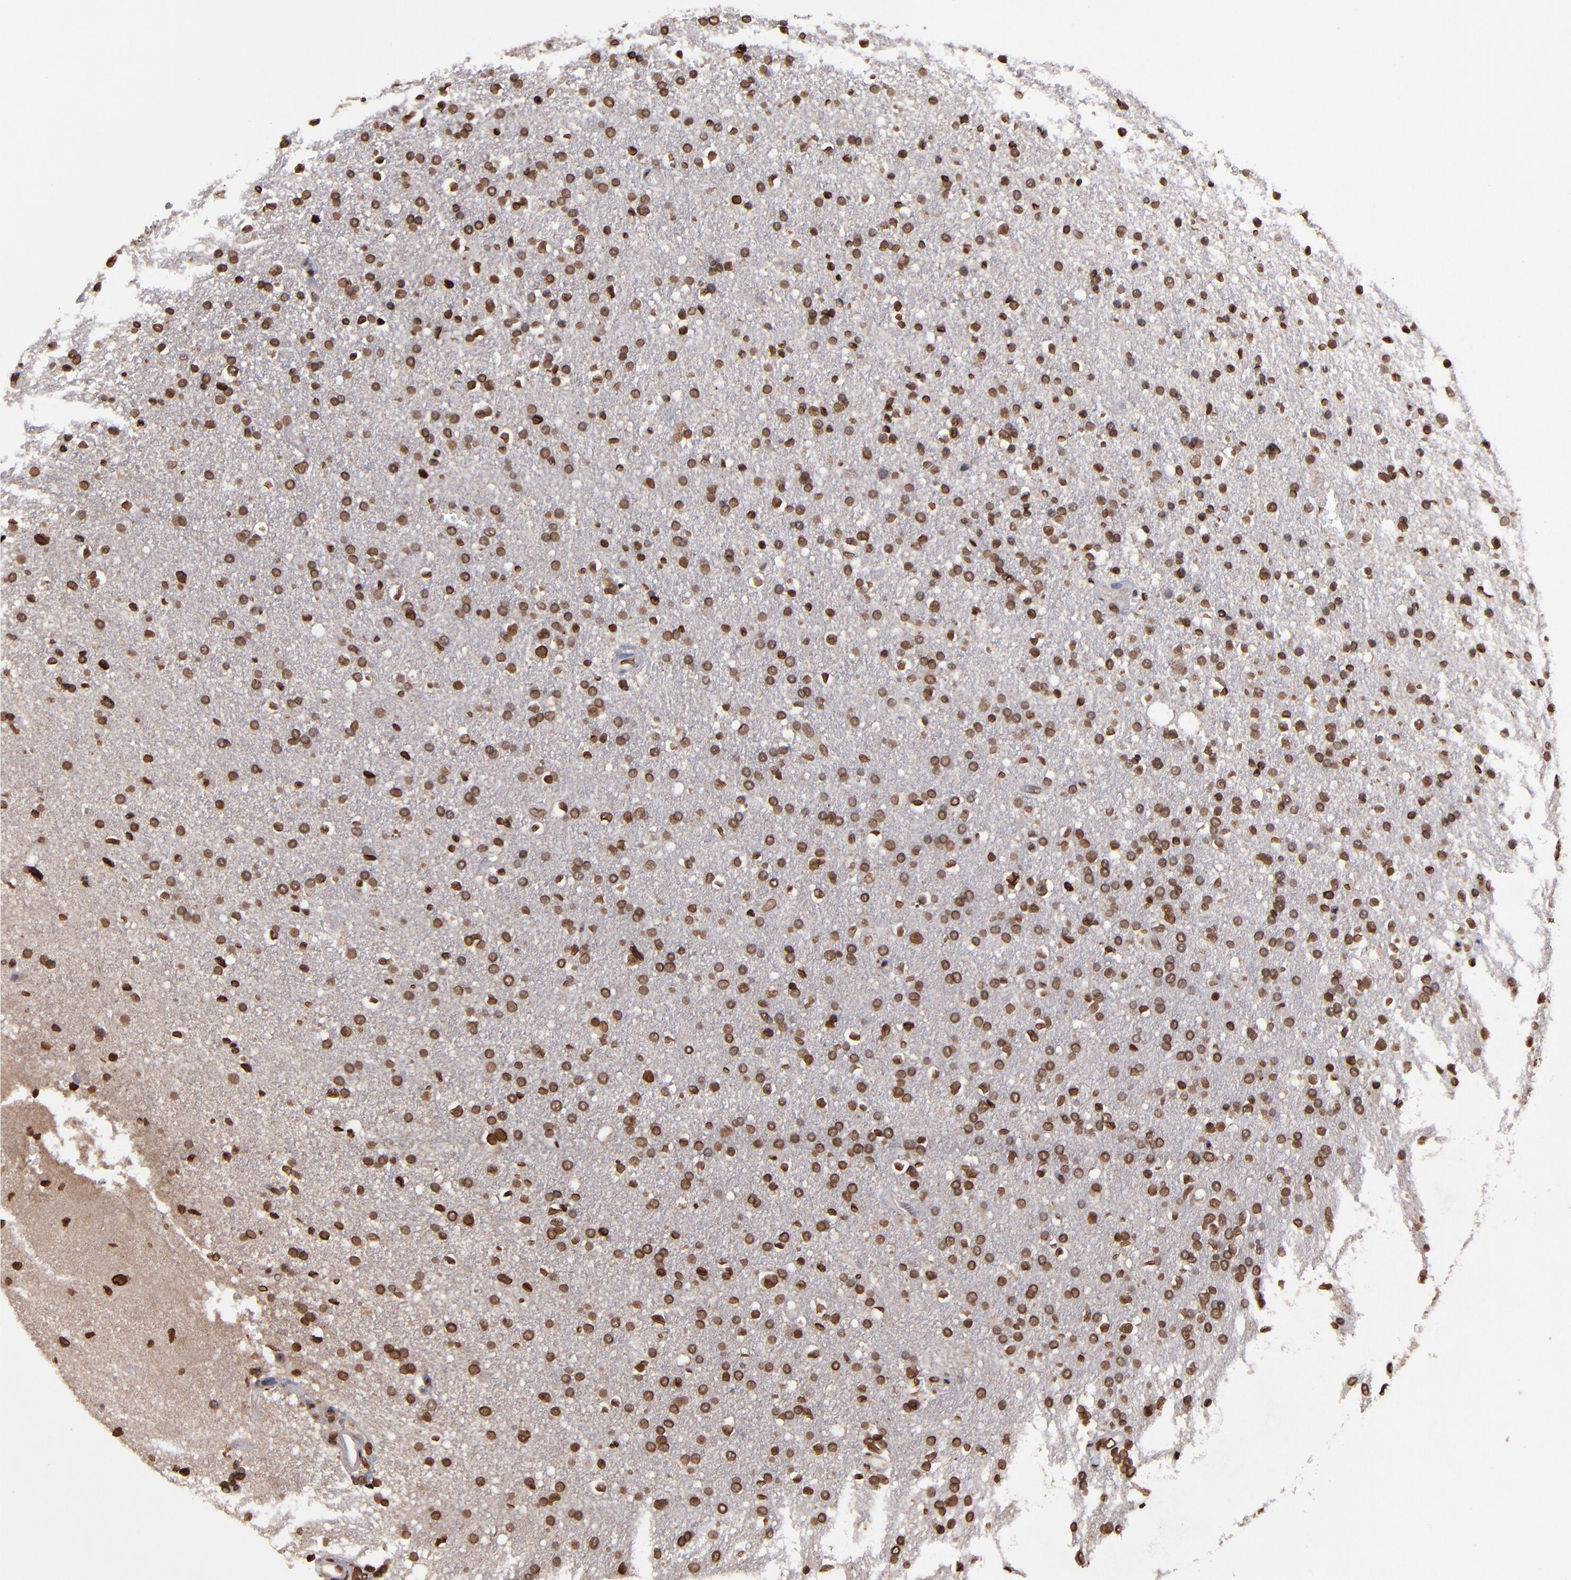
{"staining": {"intensity": "moderate", "quantity": ">75%", "location": "nuclear"}, "tissue": "glioma", "cell_type": "Tumor cells", "image_type": "cancer", "snomed": [{"axis": "morphology", "description": "Glioma, malignant, High grade"}, {"axis": "topography", "description": "Brain"}], "caption": "Glioma stained with DAB (3,3'-diaminobenzidine) immunohistochemistry (IHC) reveals medium levels of moderate nuclear staining in about >75% of tumor cells.", "gene": "AKT1", "patient": {"sex": "male", "age": 33}}